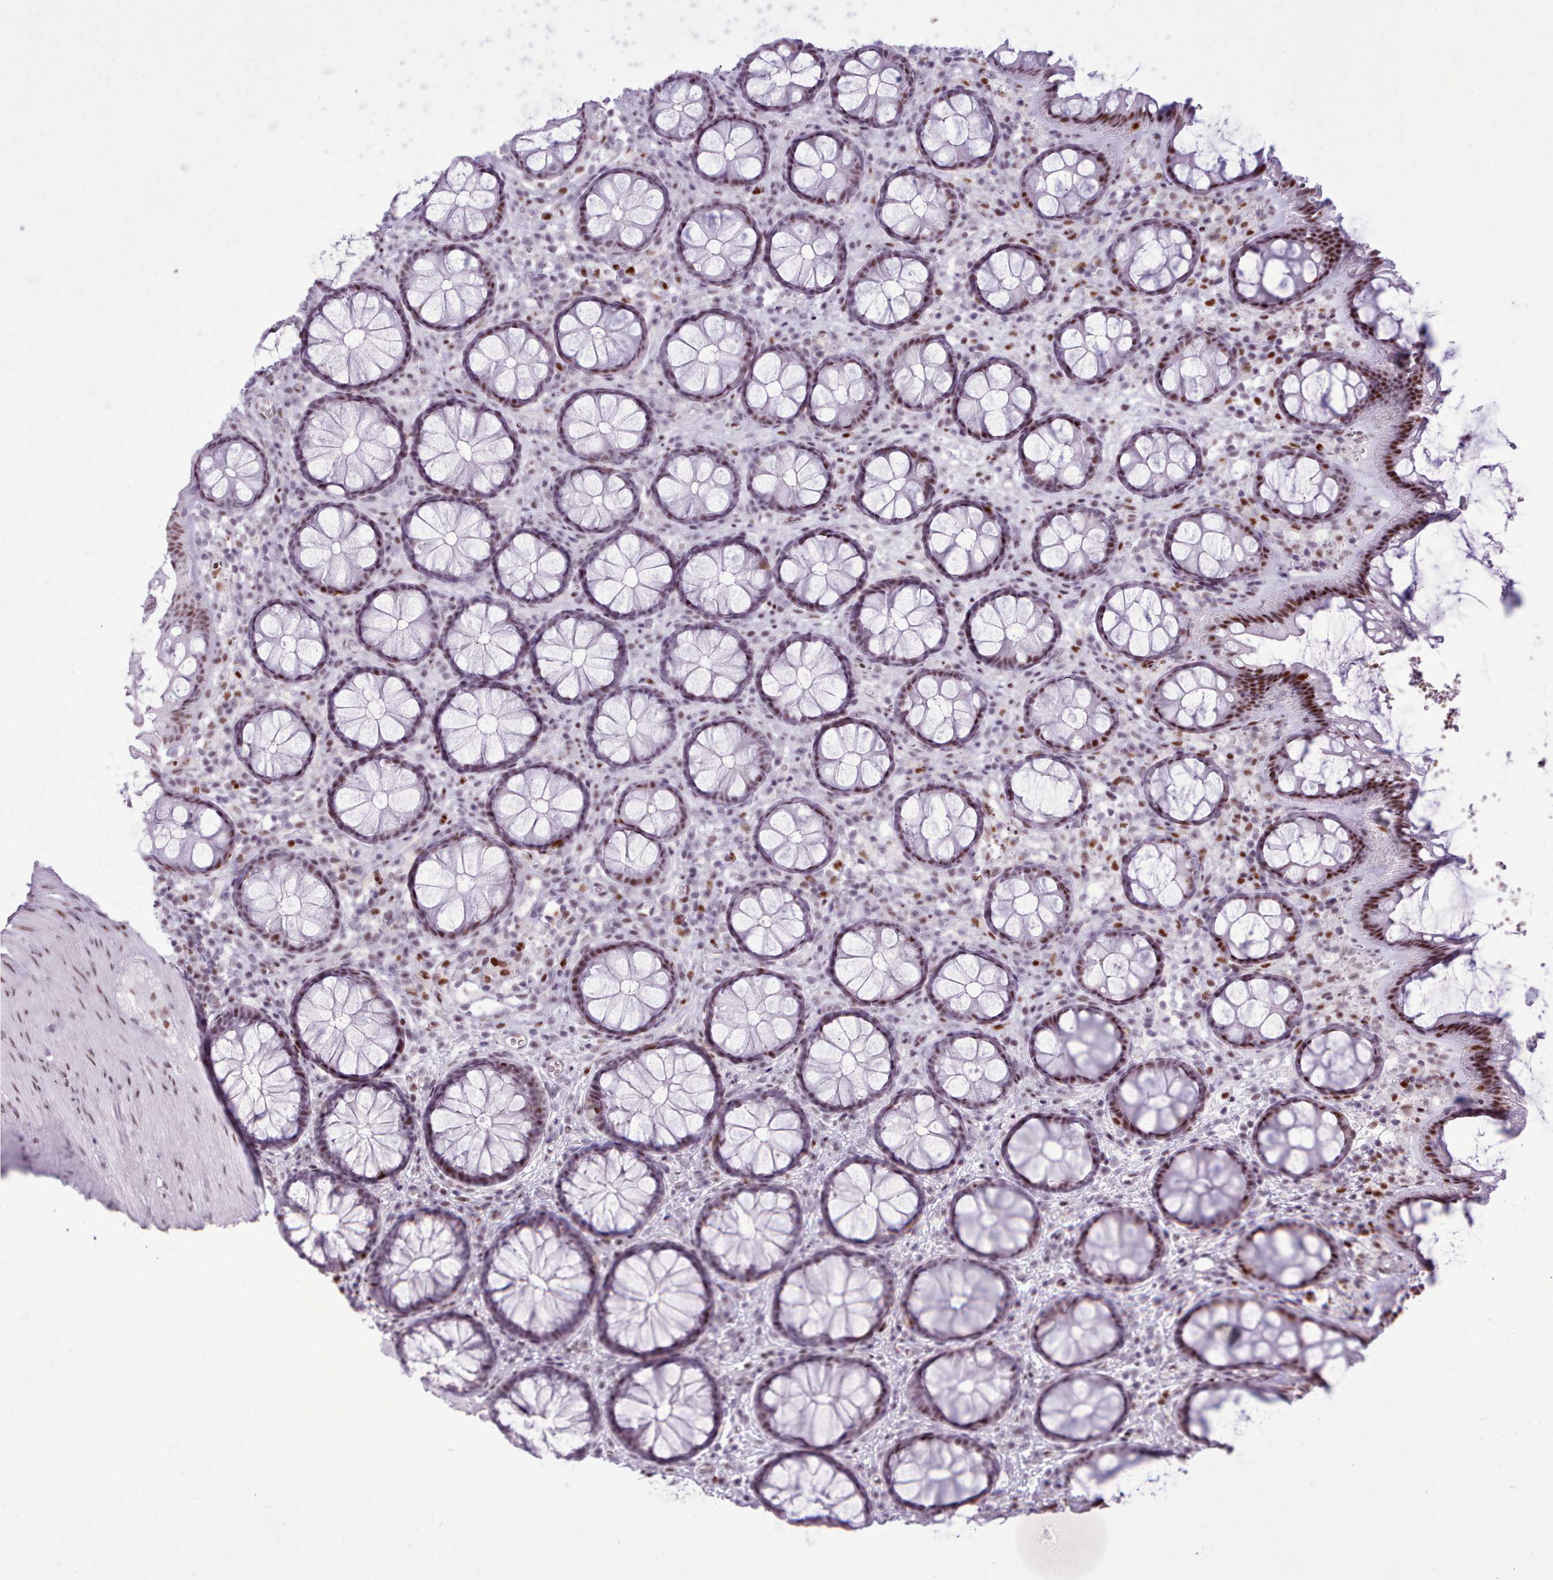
{"staining": {"intensity": "moderate", "quantity": "25%-75%", "location": "nuclear"}, "tissue": "colon", "cell_type": "Endothelial cells", "image_type": "normal", "snomed": [{"axis": "morphology", "description": "Normal tissue, NOS"}, {"axis": "topography", "description": "Colon"}], "caption": "Protein staining demonstrates moderate nuclear expression in approximately 25%-75% of endothelial cells in unremarkable colon.", "gene": "SRSF4", "patient": {"sex": "male", "age": 46}}